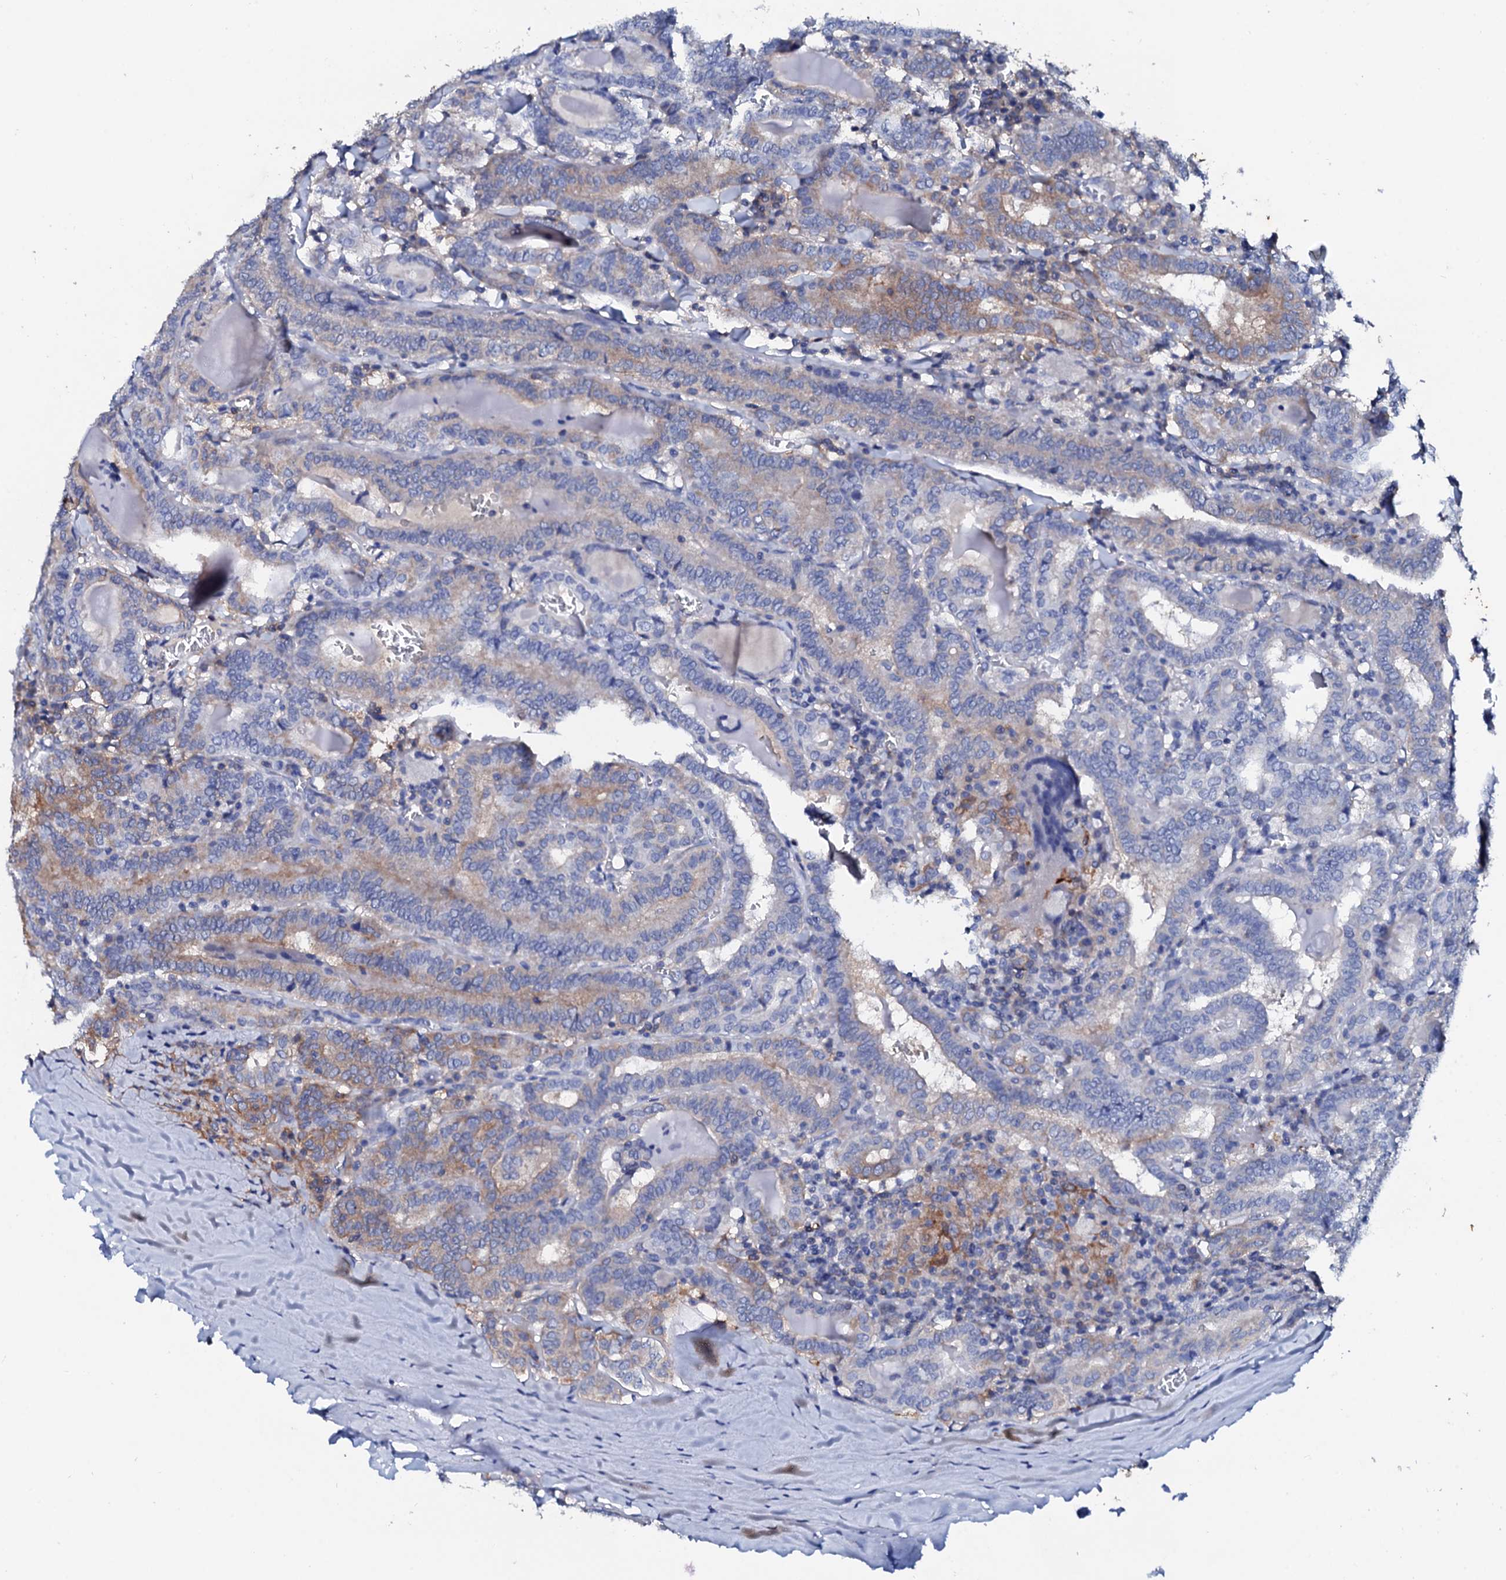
{"staining": {"intensity": "moderate", "quantity": "25%-75%", "location": "cytoplasmic/membranous"}, "tissue": "thyroid cancer", "cell_type": "Tumor cells", "image_type": "cancer", "snomed": [{"axis": "morphology", "description": "Papillary adenocarcinoma, NOS"}, {"axis": "topography", "description": "Thyroid gland"}], "caption": "Thyroid papillary adenocarcinoma tissue demonstrates moderate cytoplasmic/membranous staining in about 25%-75% of tumor cells", "gene": "GLB1L3", "patient": {"sex": "female", "age": 72}}